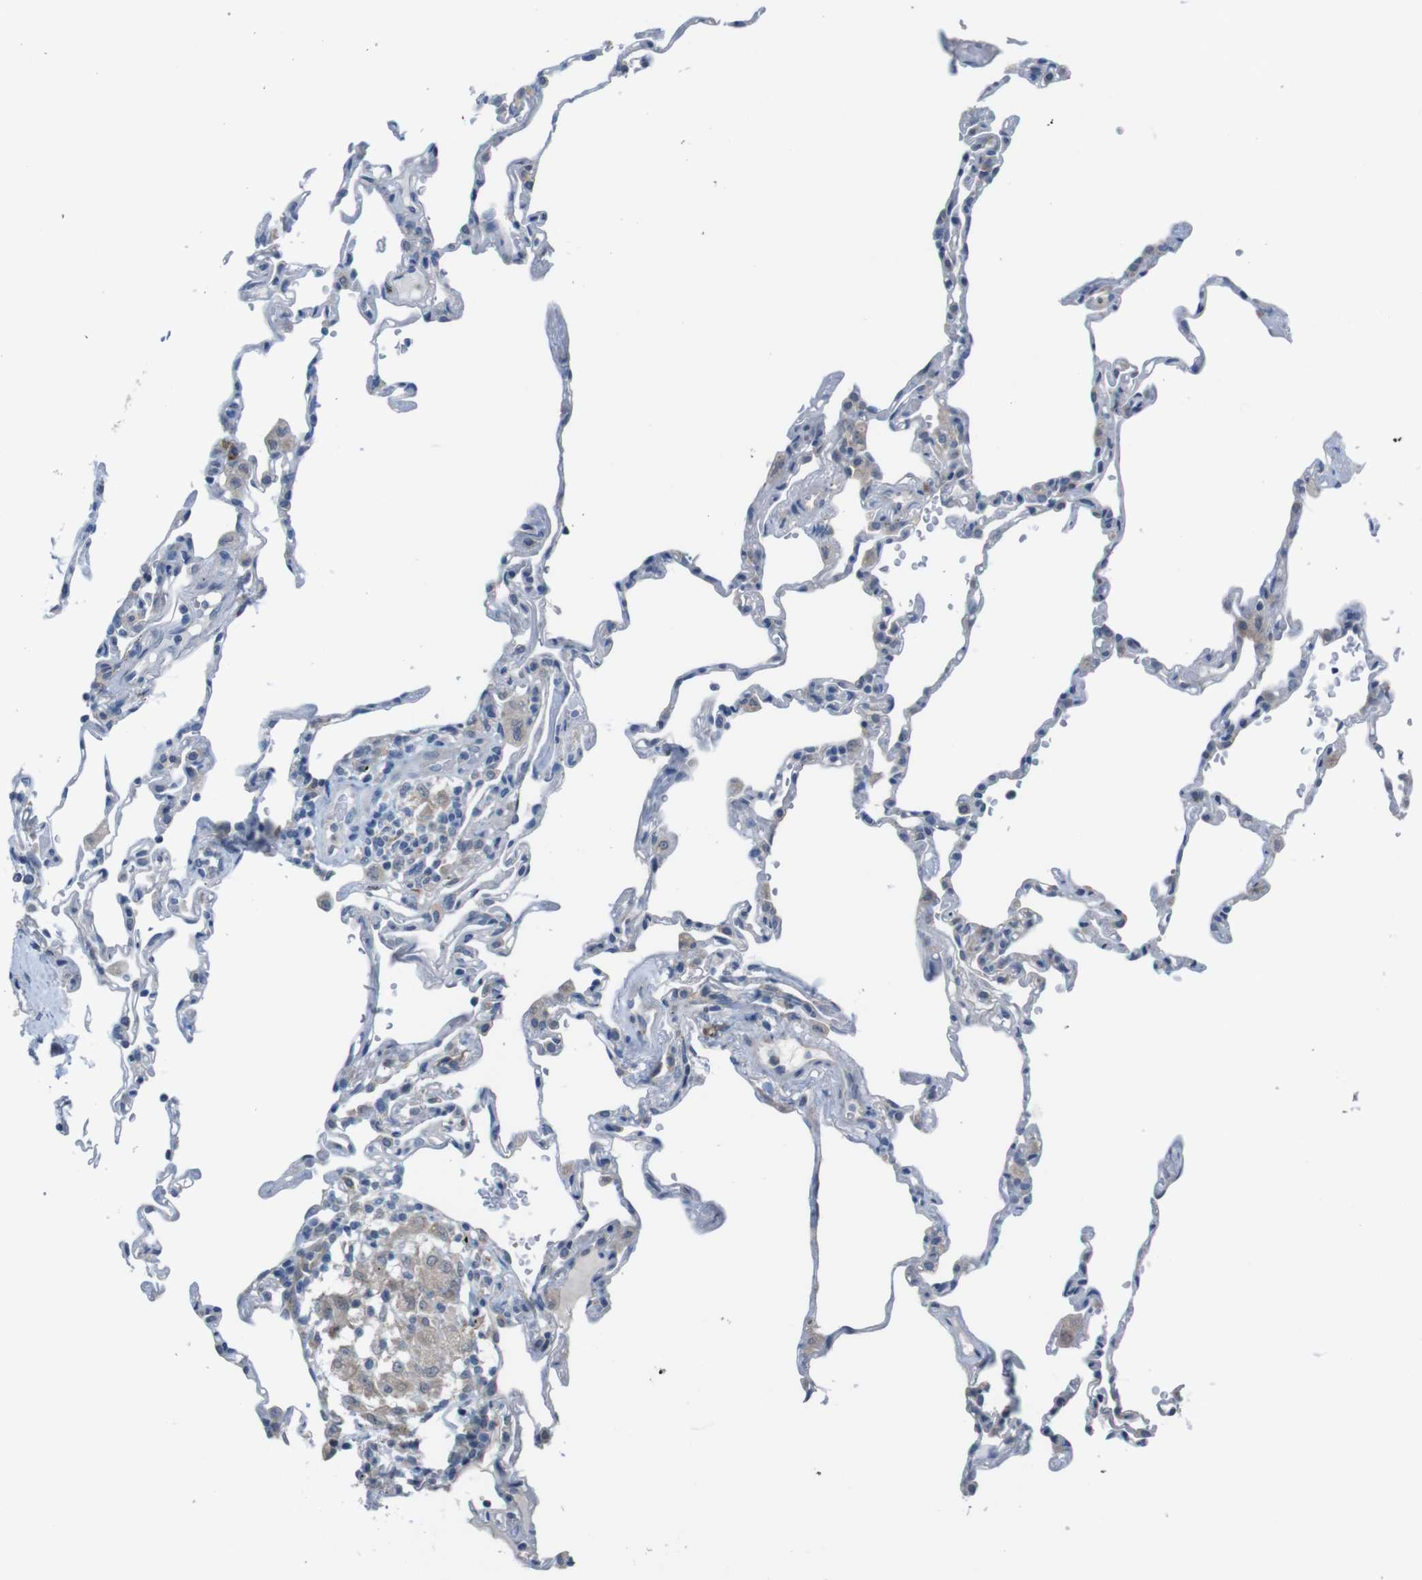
{"staining": {"intensity": "negative", "quantity": "none", "location": "none"}, "tissue": "lung", "cell_type": "Alveolar cells", "image_type": "normal", "snomed": [{"axis": "morphology", "description": "Normal tissue, NOS"}, {"axis": "topography", "description": "Lung"}], "caption": "DAB immunohistochemical staining of benign lung demonstrates no significant positivity in alveolar cells.", "gene": "CDH22", "patient": {"sex": "male", "age": 59}}